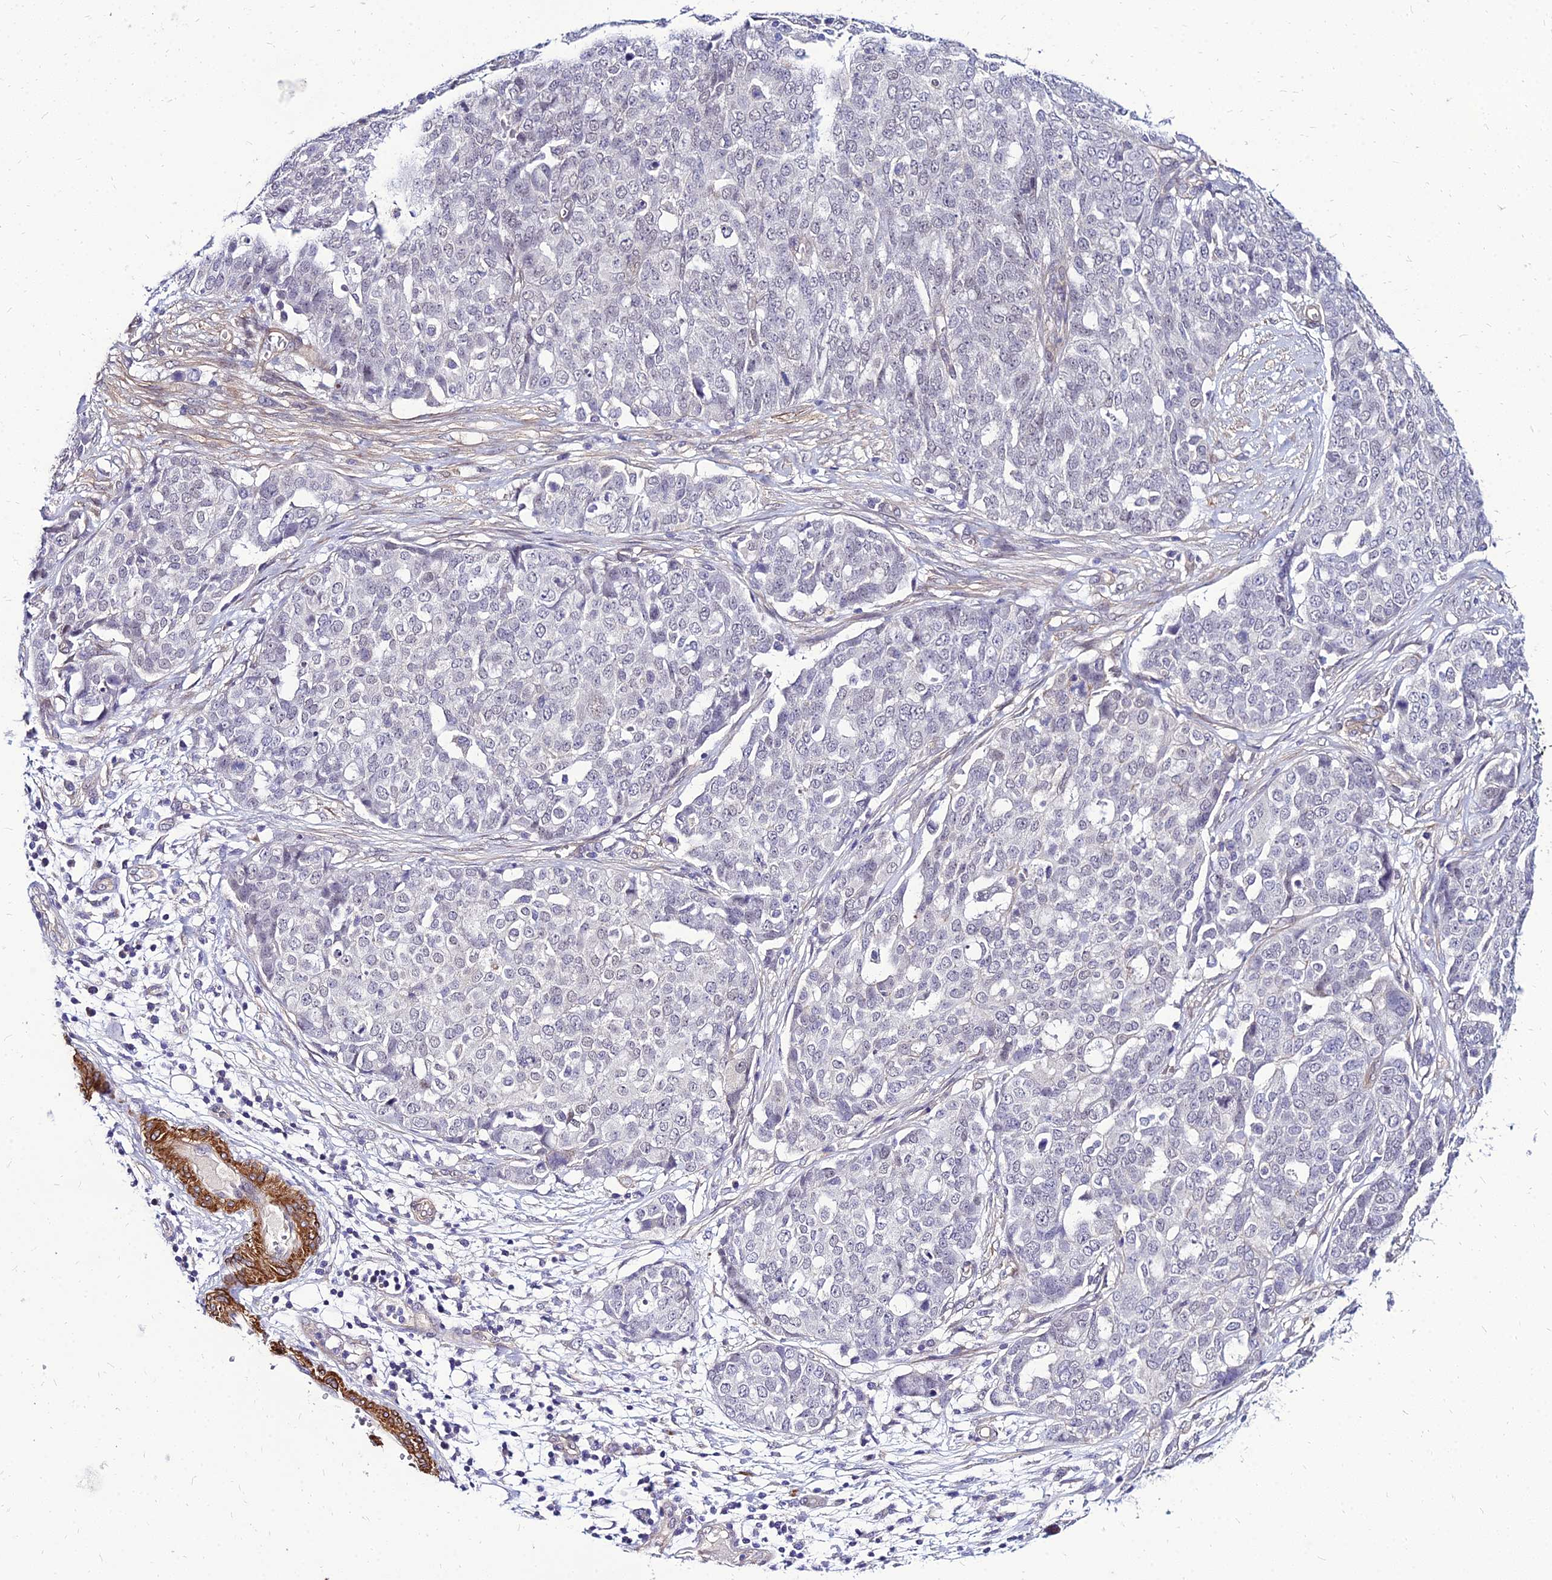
{"staining": {"intensity": "negative", "quantity": "none", "location": "none"}, "tissue": "ovarian cancer", "cell_type": "Tumor cells", "image_type": "cancer", "snomed": [{"axis": "morphology", "description": "Cystadenocarcinoma, serous, NOS"}, {"axis": "topography", "description": "Soft tissue"}, {"axis": "topography", "description": "Ovary"}], "caption": "DAB (3,3'-diaminobenzidine) immunohistochemical staining of ovarian serous cystadenocarcinoma reveals no significant staining in tumor cells. (Stains: DAB (3,3'-diaminobenzidine) immunohistochemistry with hematoxylin counter stain, Microscopy: brightfield microscopy at high magnification).", "gene": "YEATS2", "patient": {"sex": "female", "age": 57}}